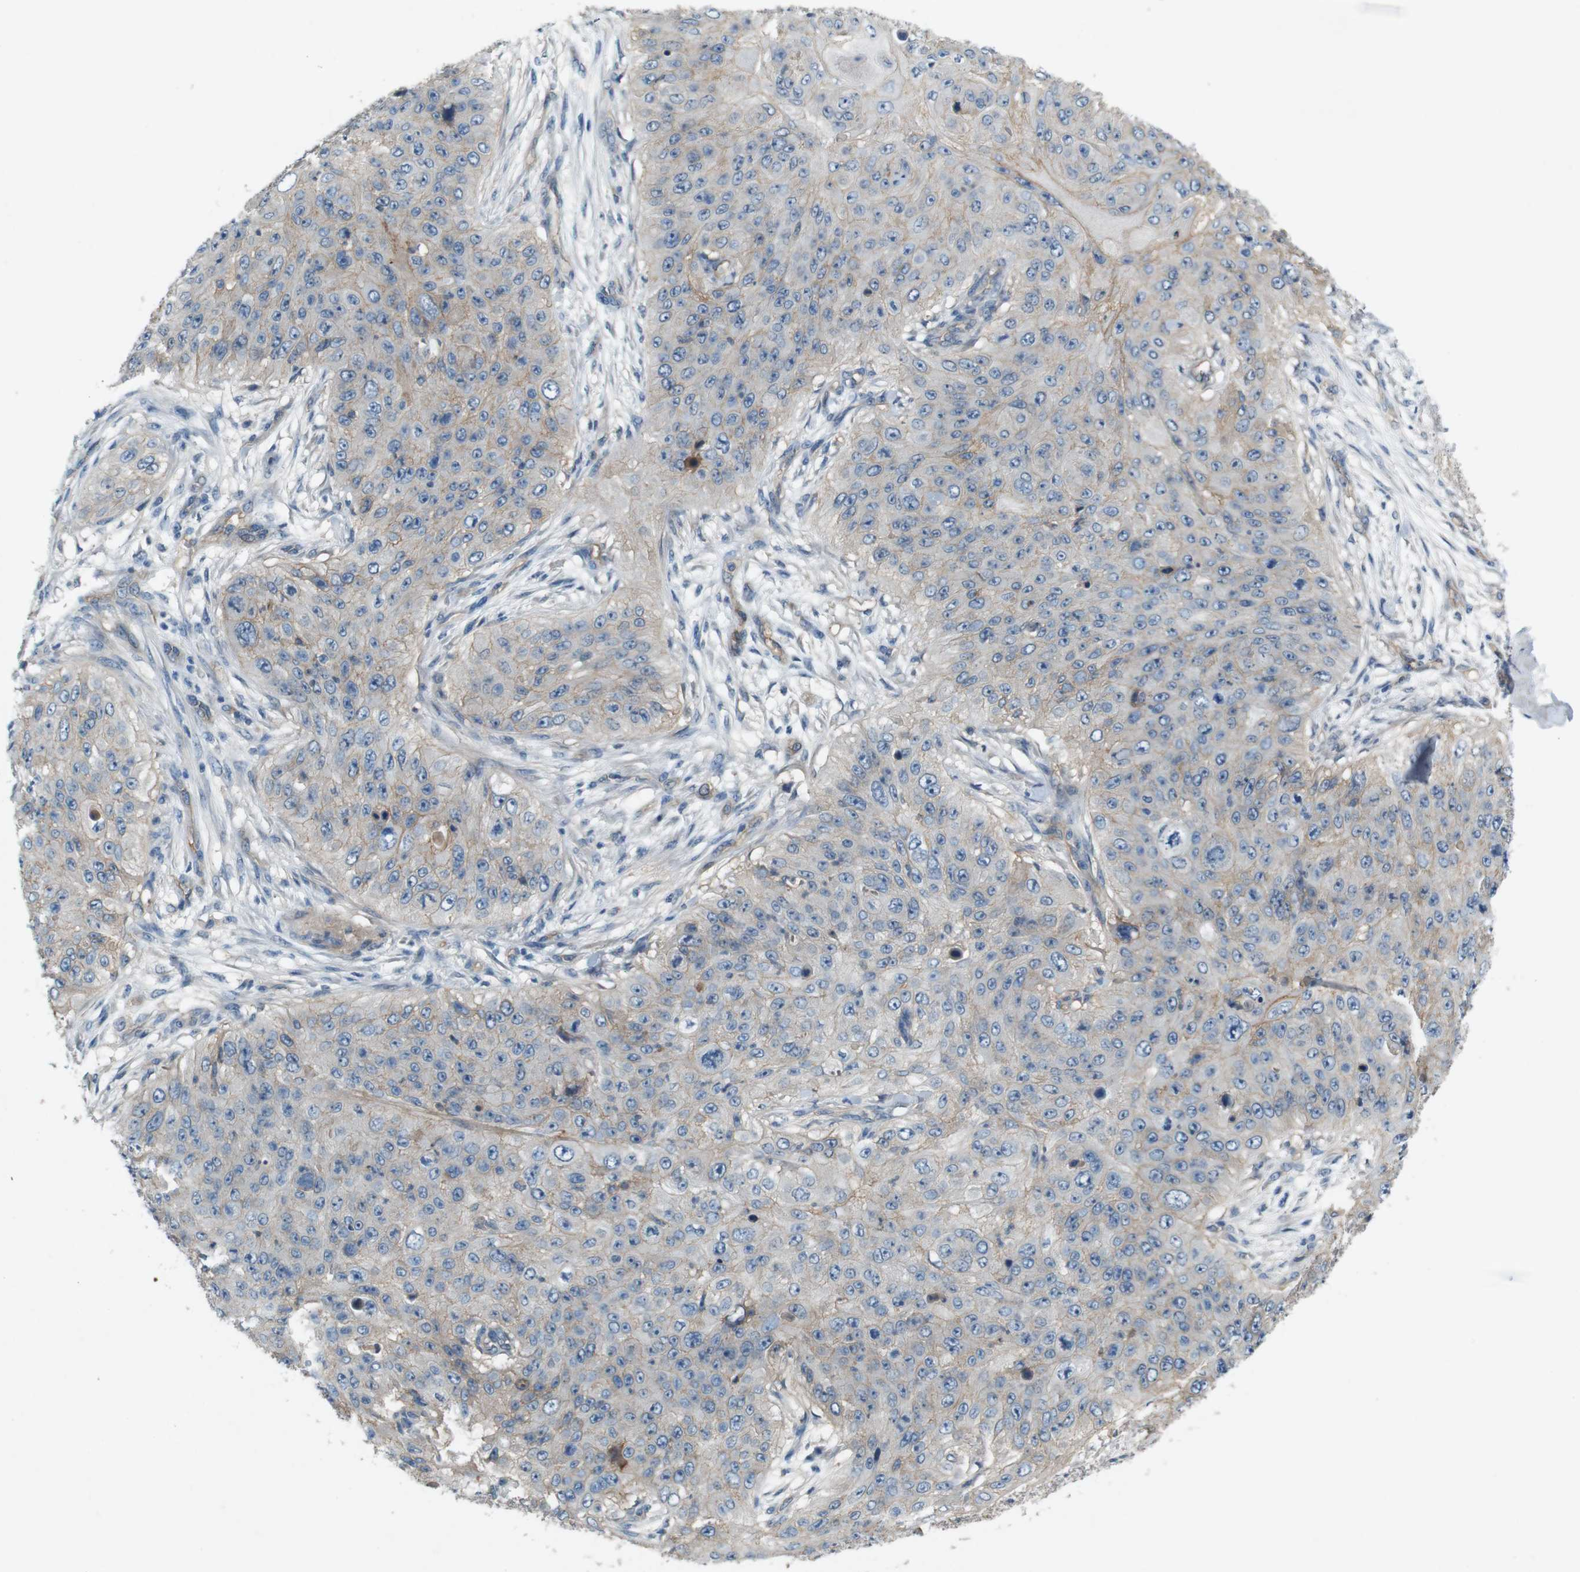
{"staining": {"intensity": "weak", "quantity": "25%-75%", "location": "cytoplasmic/membranous"}, "tissue": "skin cancer", "cell_type": "Tumor cells", "image_type": "cancer", "snomed": [{"axis": "morphology", "description": "Squamous cell carcinoma, NOS"}, {"axis": "topography", "description": "Skin"}], "caption": "Immunohistochemistry photomicrograph of human squamous cell carcinoma (skin) stained for a protein (brown), which reveals low levels of weak cytoplasmic/membranous positivity in about 25%-75% of tumor cells.", "gene": "PVR", "patient": {"sex": "female", "age": 80}}